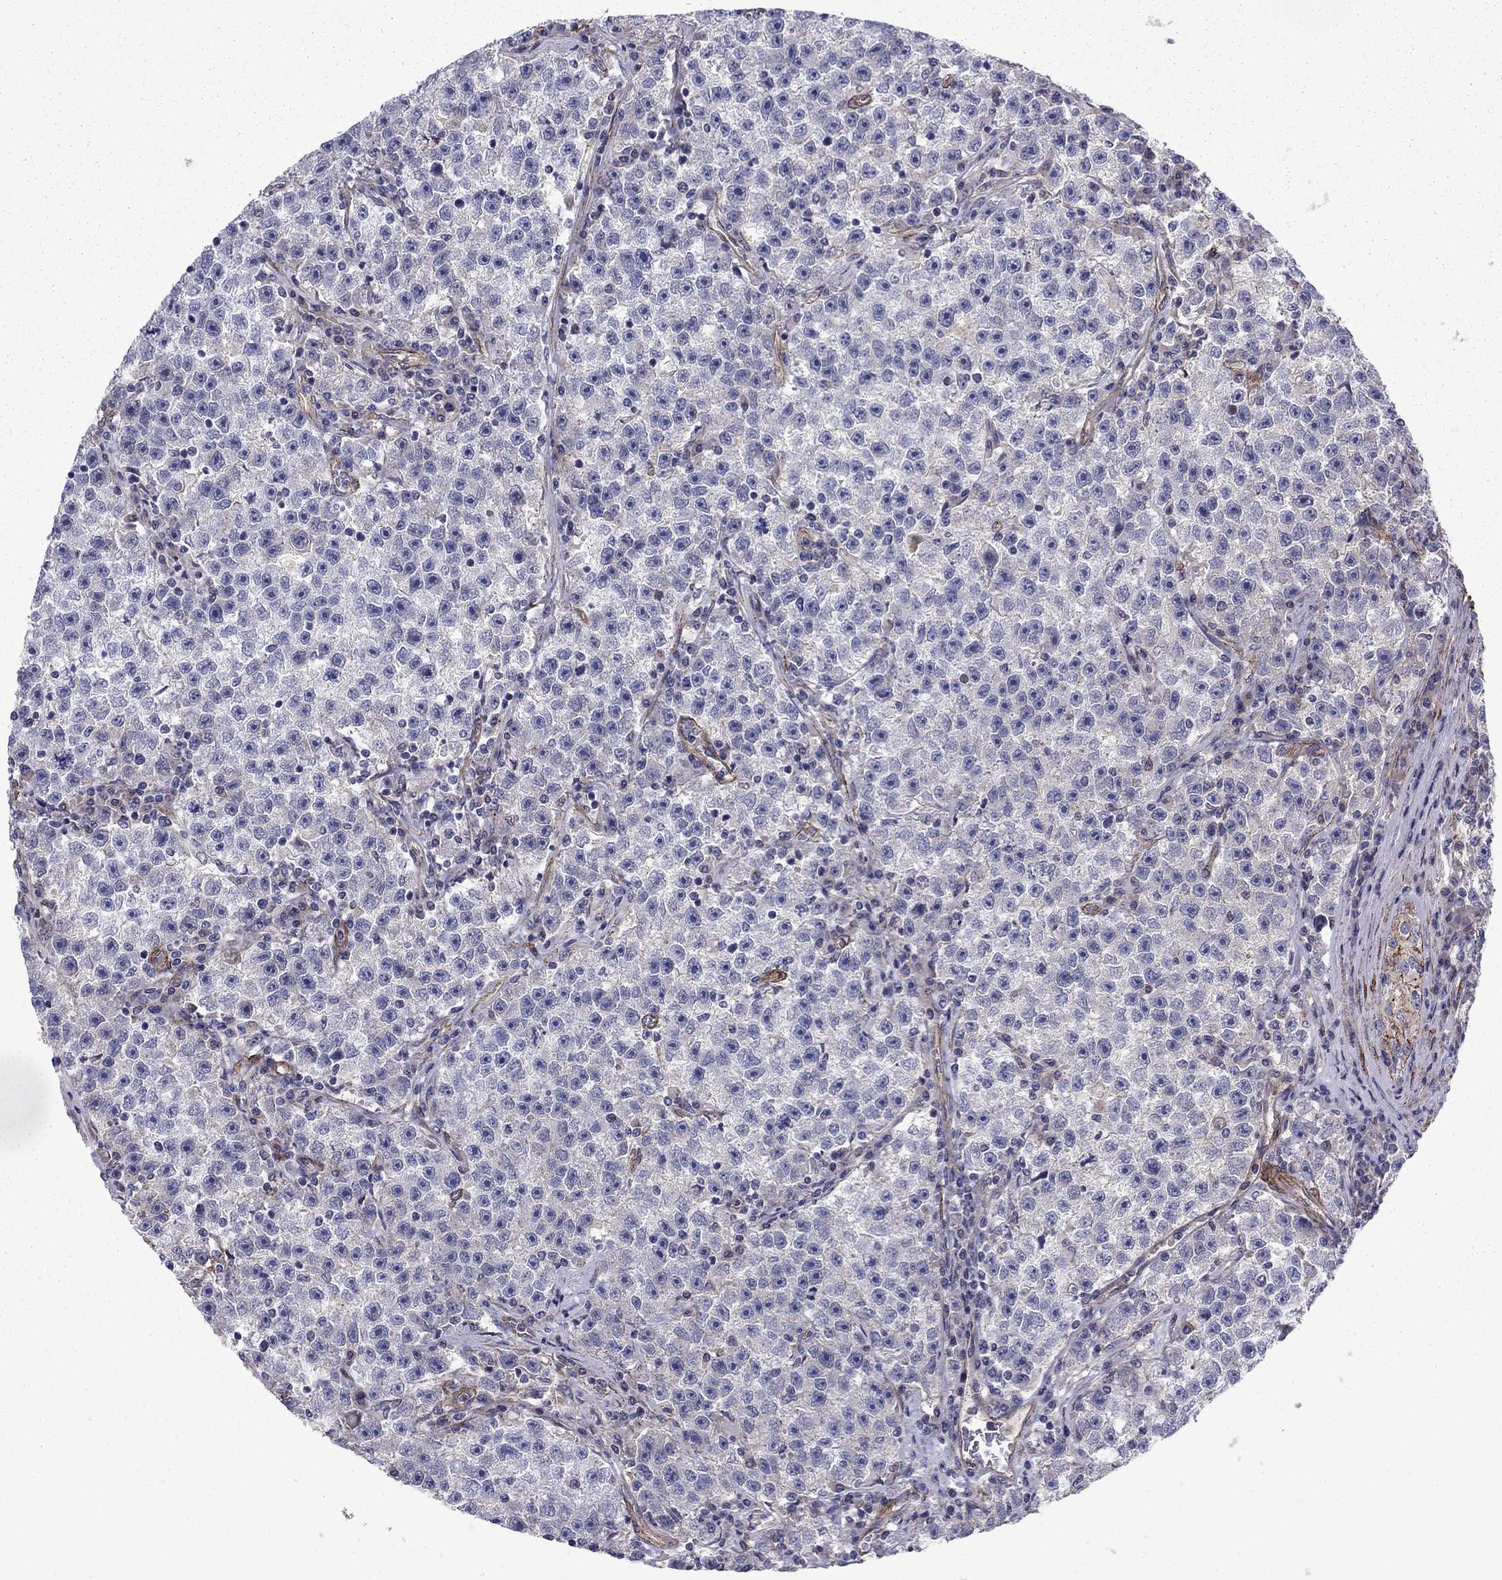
{"staining": {"intensity": "weak", "quantity": "25%-75%", "location": "cytoplasmic/membranous"}, "tissue": "testis cancer", "cell_type": "Tumor cells", "image_type": "cancer", "snomed": [{"axis": "morphology", "description": "Seminoma, NOS"}, {"axis": "topography", "description": "Testis"}], "caption": "Immunohistochemistry (DAB (3,3'-diaminobenzidine)) staining of testis cancer (seminoma) exhibits weak cytoplasmic/membranous protein expression in approximately 25%-75% of tumor cells.", "gene": "SHMT1", "patient": {"sex": "male", "age": 22}}